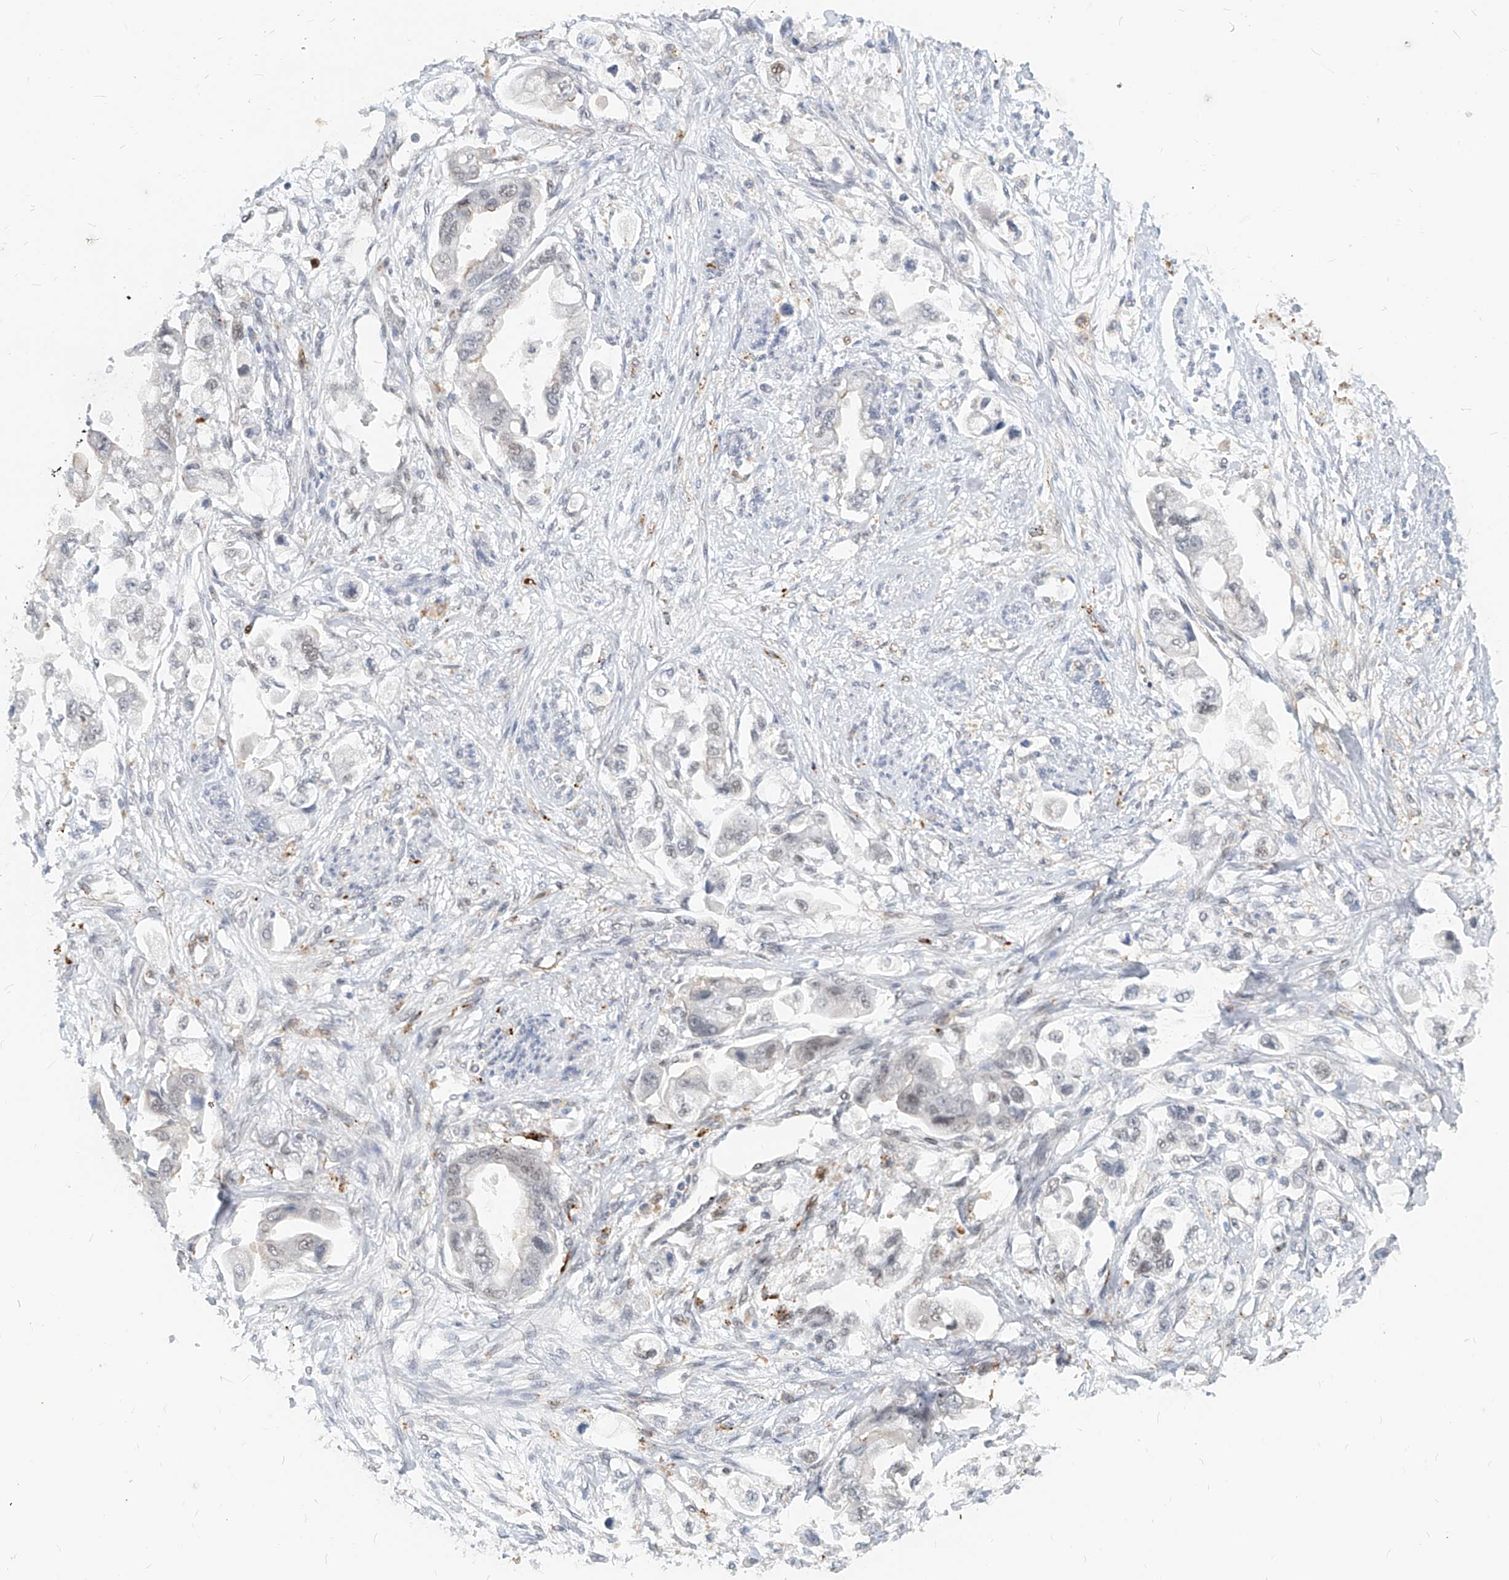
{"staining": {"intensity": "negative", "quantity": "none", "location": "none"}, "tissue": "stomach cancer", "cell_type": "Tumor cells", "image_type": "cancer", "snomed": [{"axis": "morphology", "description": "Adenocarcinoma, NOS"}, {"axis": "topography", "description": "Stomach"}], "caption": "Human adenocarcinoma (stomach) stained for a protein using immunohistochemistry reveals no positivity in tumor cells.", "gene": "SASH1", "patient": {"sex": "male", "age": 62}}